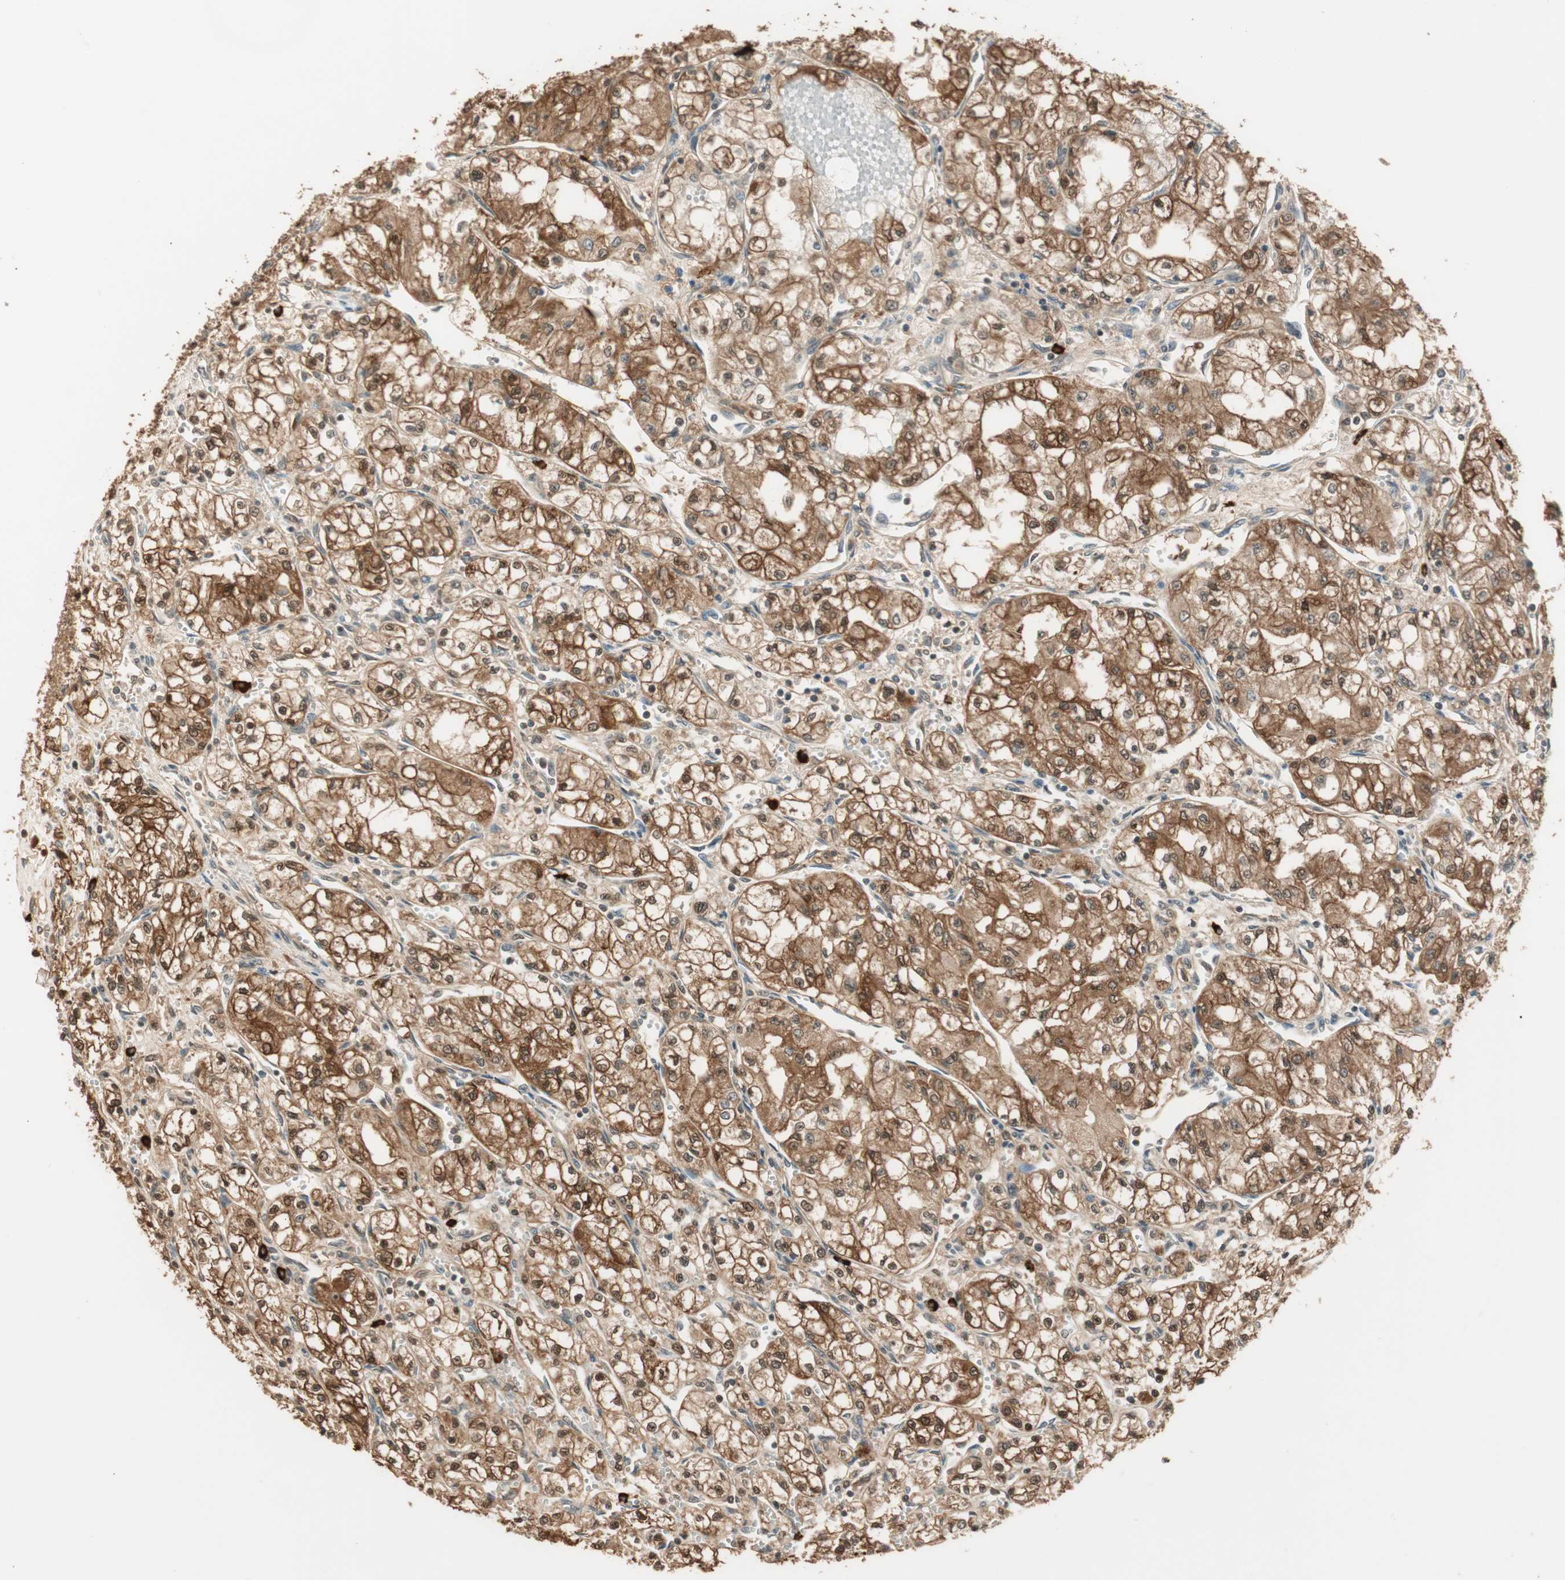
{"staining": {"intensity": "strong", "quantity": ">75%", "location": "cytoplasmic/membranous,nuclear"}, "tissue": "renal cancer", "cell_type": "Tumor cells", "image_type": "cancer", "snomed": [{"axis": "morphology", "description": "Normal tissue, NOS"}, {"axis": "morphology", "description": "Adenocarcinoma, NOS"}, {"axis": "topography", "description": "Kidney"}], "caption": "Brown immunohistochemical staining in renal cancer (adenocarcinoma) exhibits strong cytoplasmic/membranous and nuclear positivity in about >75% of tumor cells.", "gene": "ZNF443", "patient": {"sex": "male", "age": 59}}